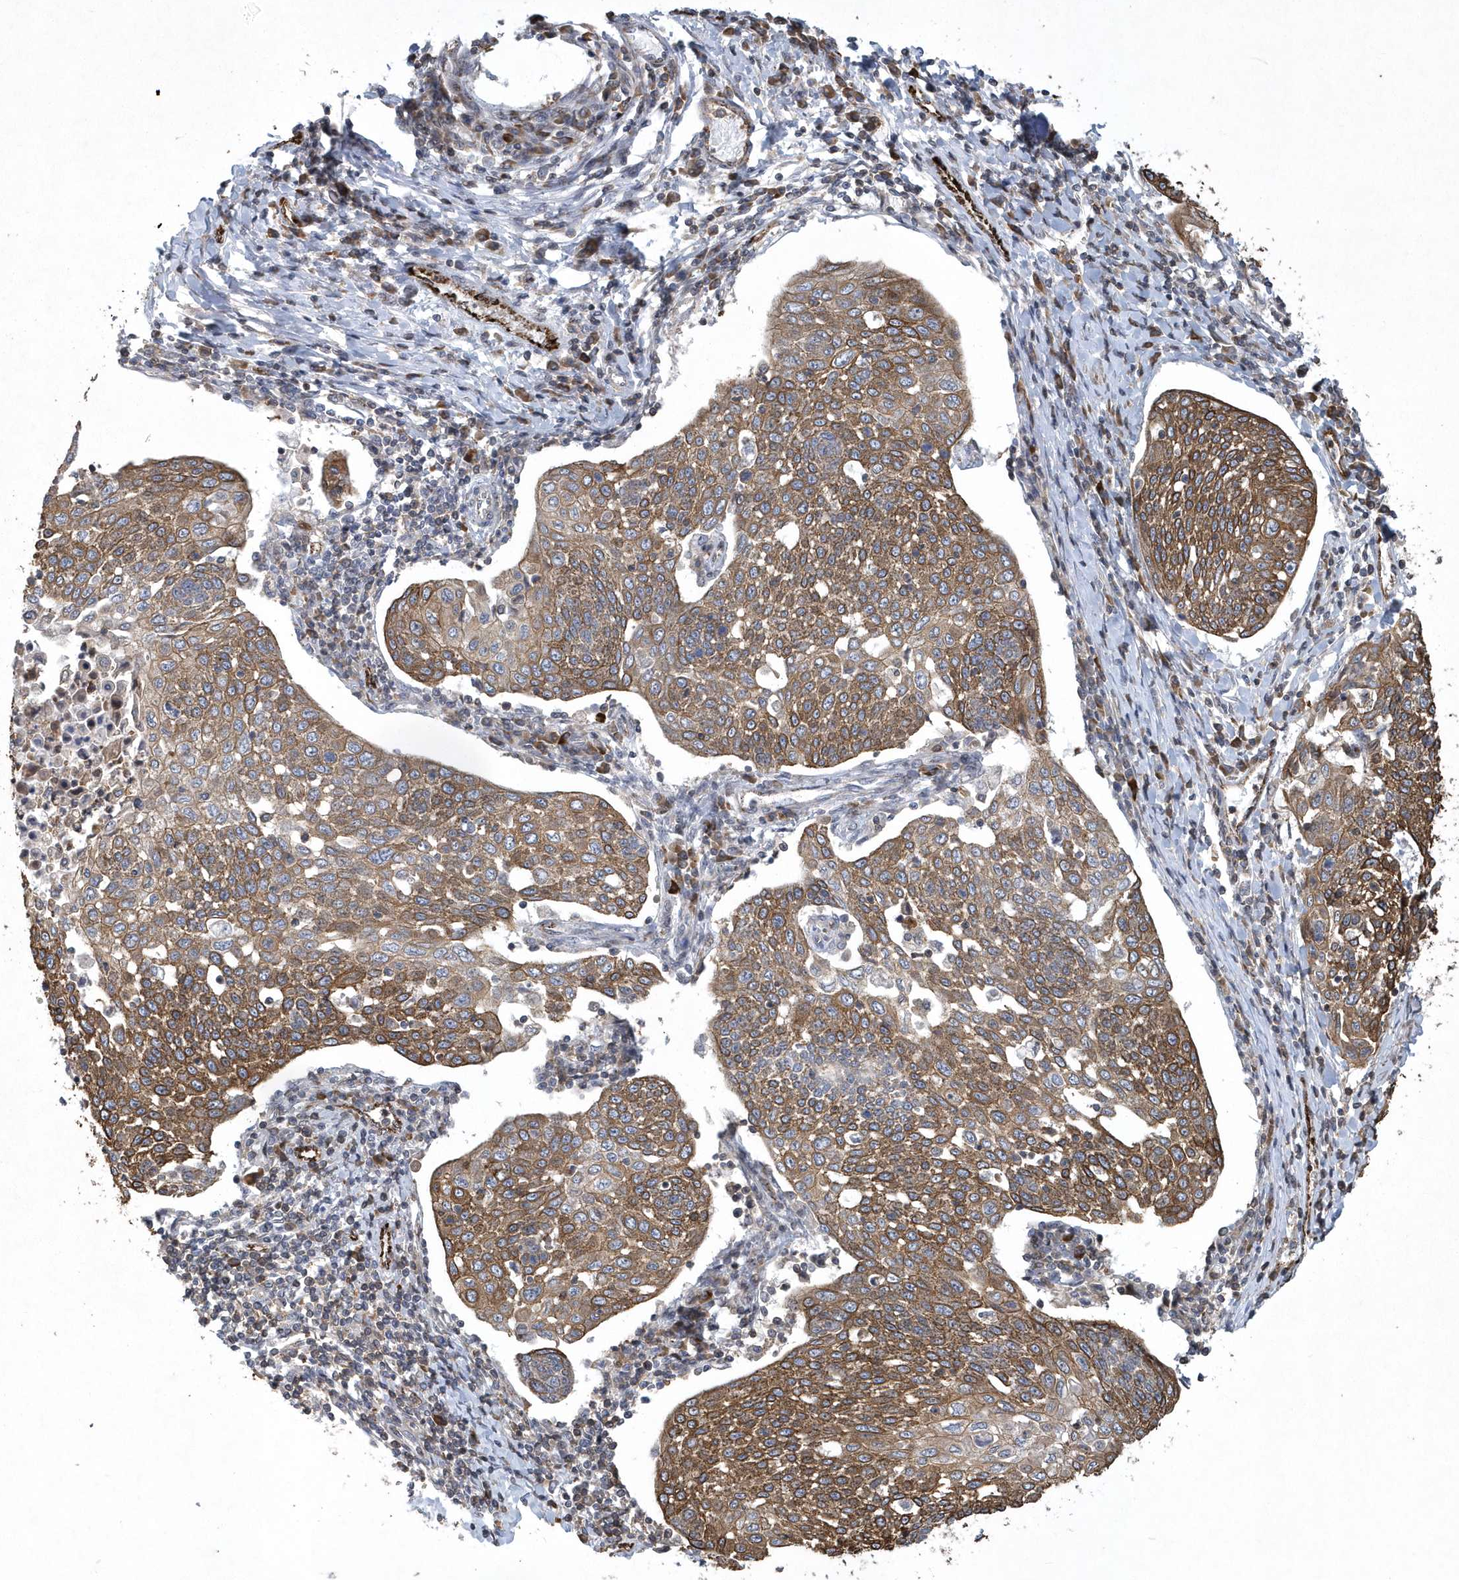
{"staining": {"intensity": "moderate", "quantity": ">75%", "location": "cytoplasmic/membranous"}, "tissue": "cervical cancer", "cell_type": "Tumor cells", "image_type": "cancer", "snomed": [{"axis": "morphology", "description": "Squamous cell carcinoma, NOS"}, {"axis": "topography", "description": "Cervix"}], "caption": "Cervical cancer (squamous cell carcinoma) was stained to show a protein in brown. There is medium levels of moderate cytoplasmic/membranous positivity in about >75% of tumor cells. (Brightfield microscopy of DAB IHC at high magnification).", "gene": "N4BP2", "patient": {"sex": "female", "age": 34}}